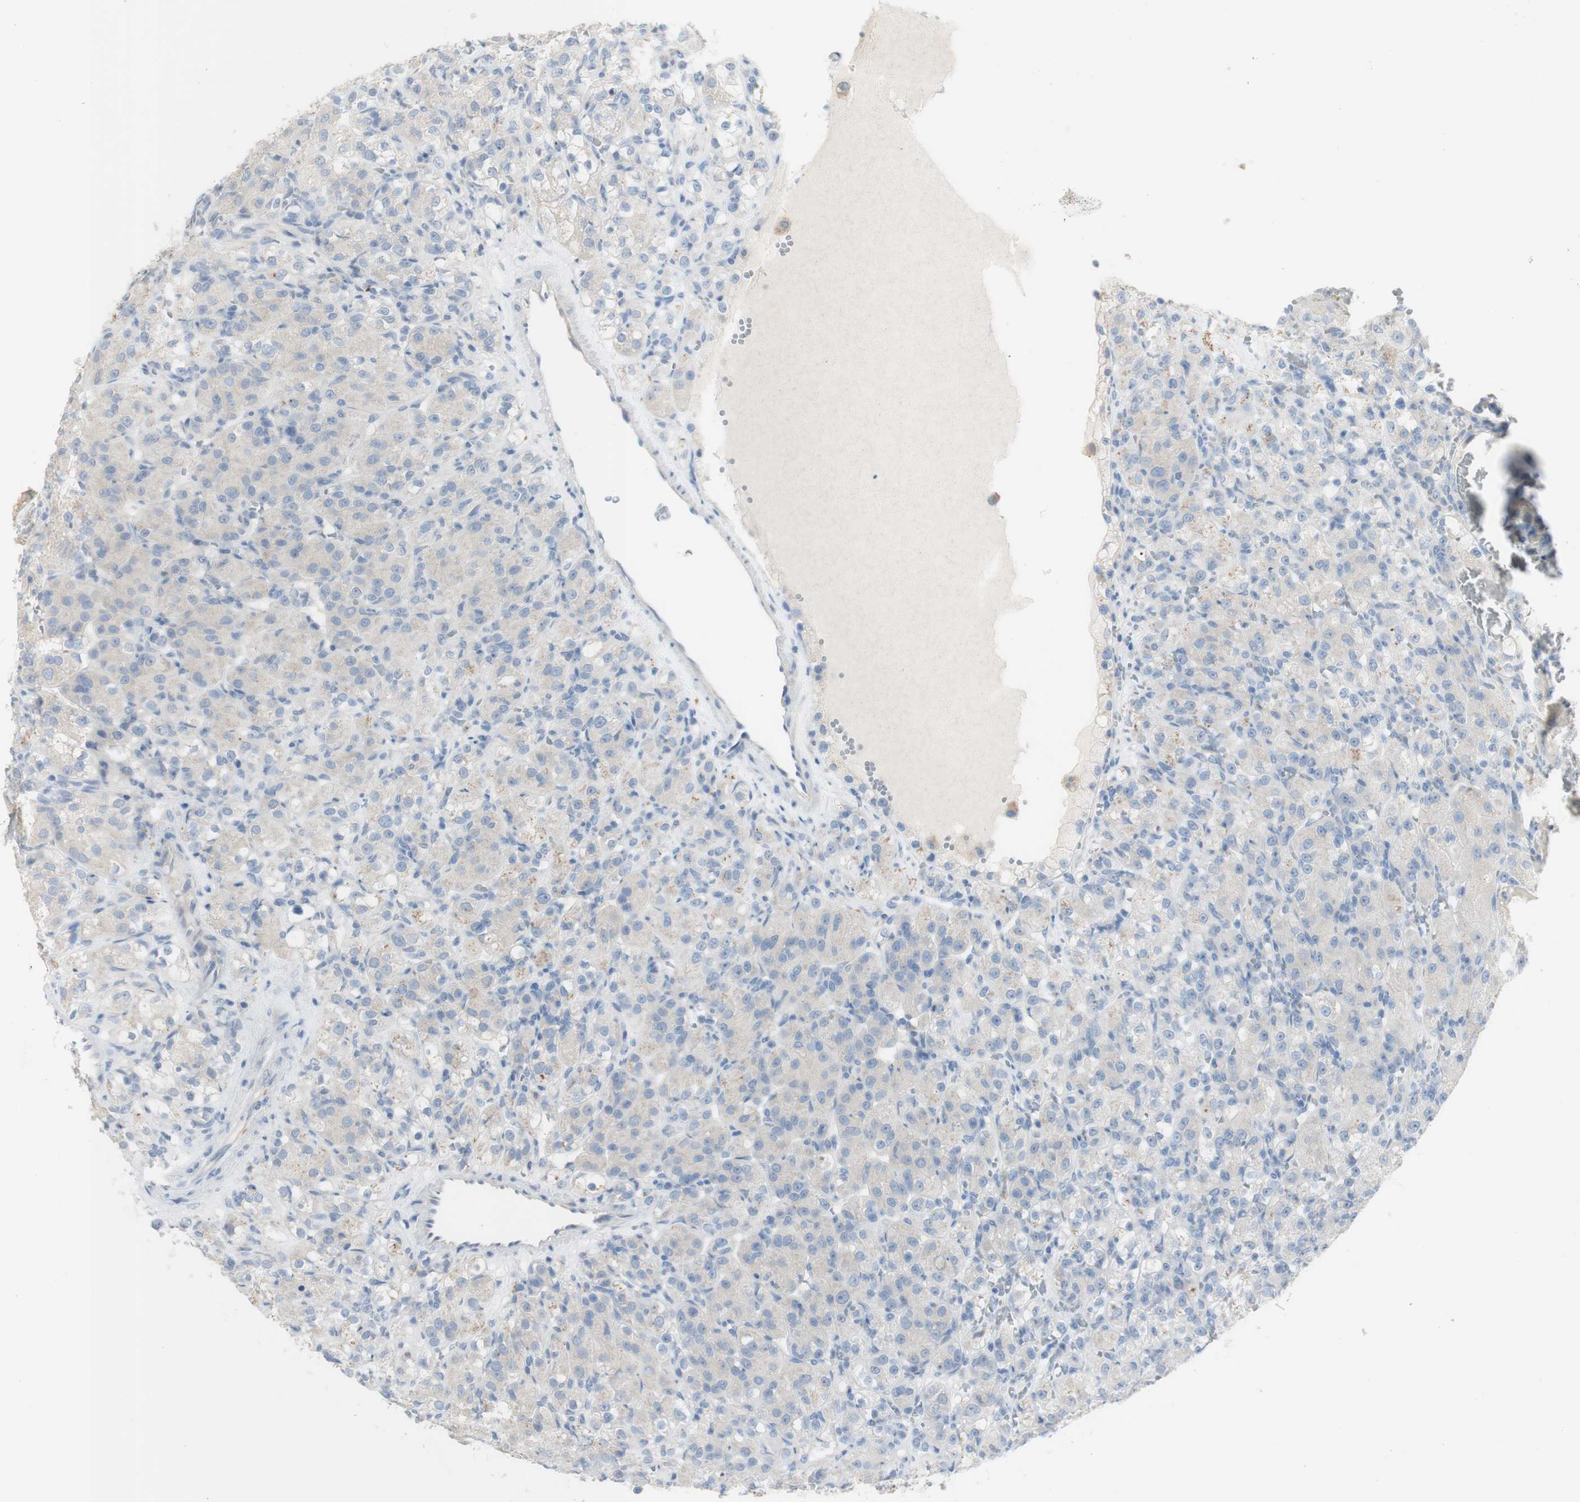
{"staining": {"intensity": "negative", "quantity": "none", "location": "none"}, "tissue": "renal cancer", "cell_type": "Tumor cells", "image_type": "cancer", "snomed": [{"axis": "morphology", "description": "Adenocarcinoma, NOS"}, {"axis": "topography", "description": "Kidney"}], "caption": "Immunohistochemistry (IHC) micrograph of renal adenocarcinoma stained for a protein (brown), which displays no staining in tumor cells.", "gene": "ART3", "patient": {"sex": "male", "age": 61}}